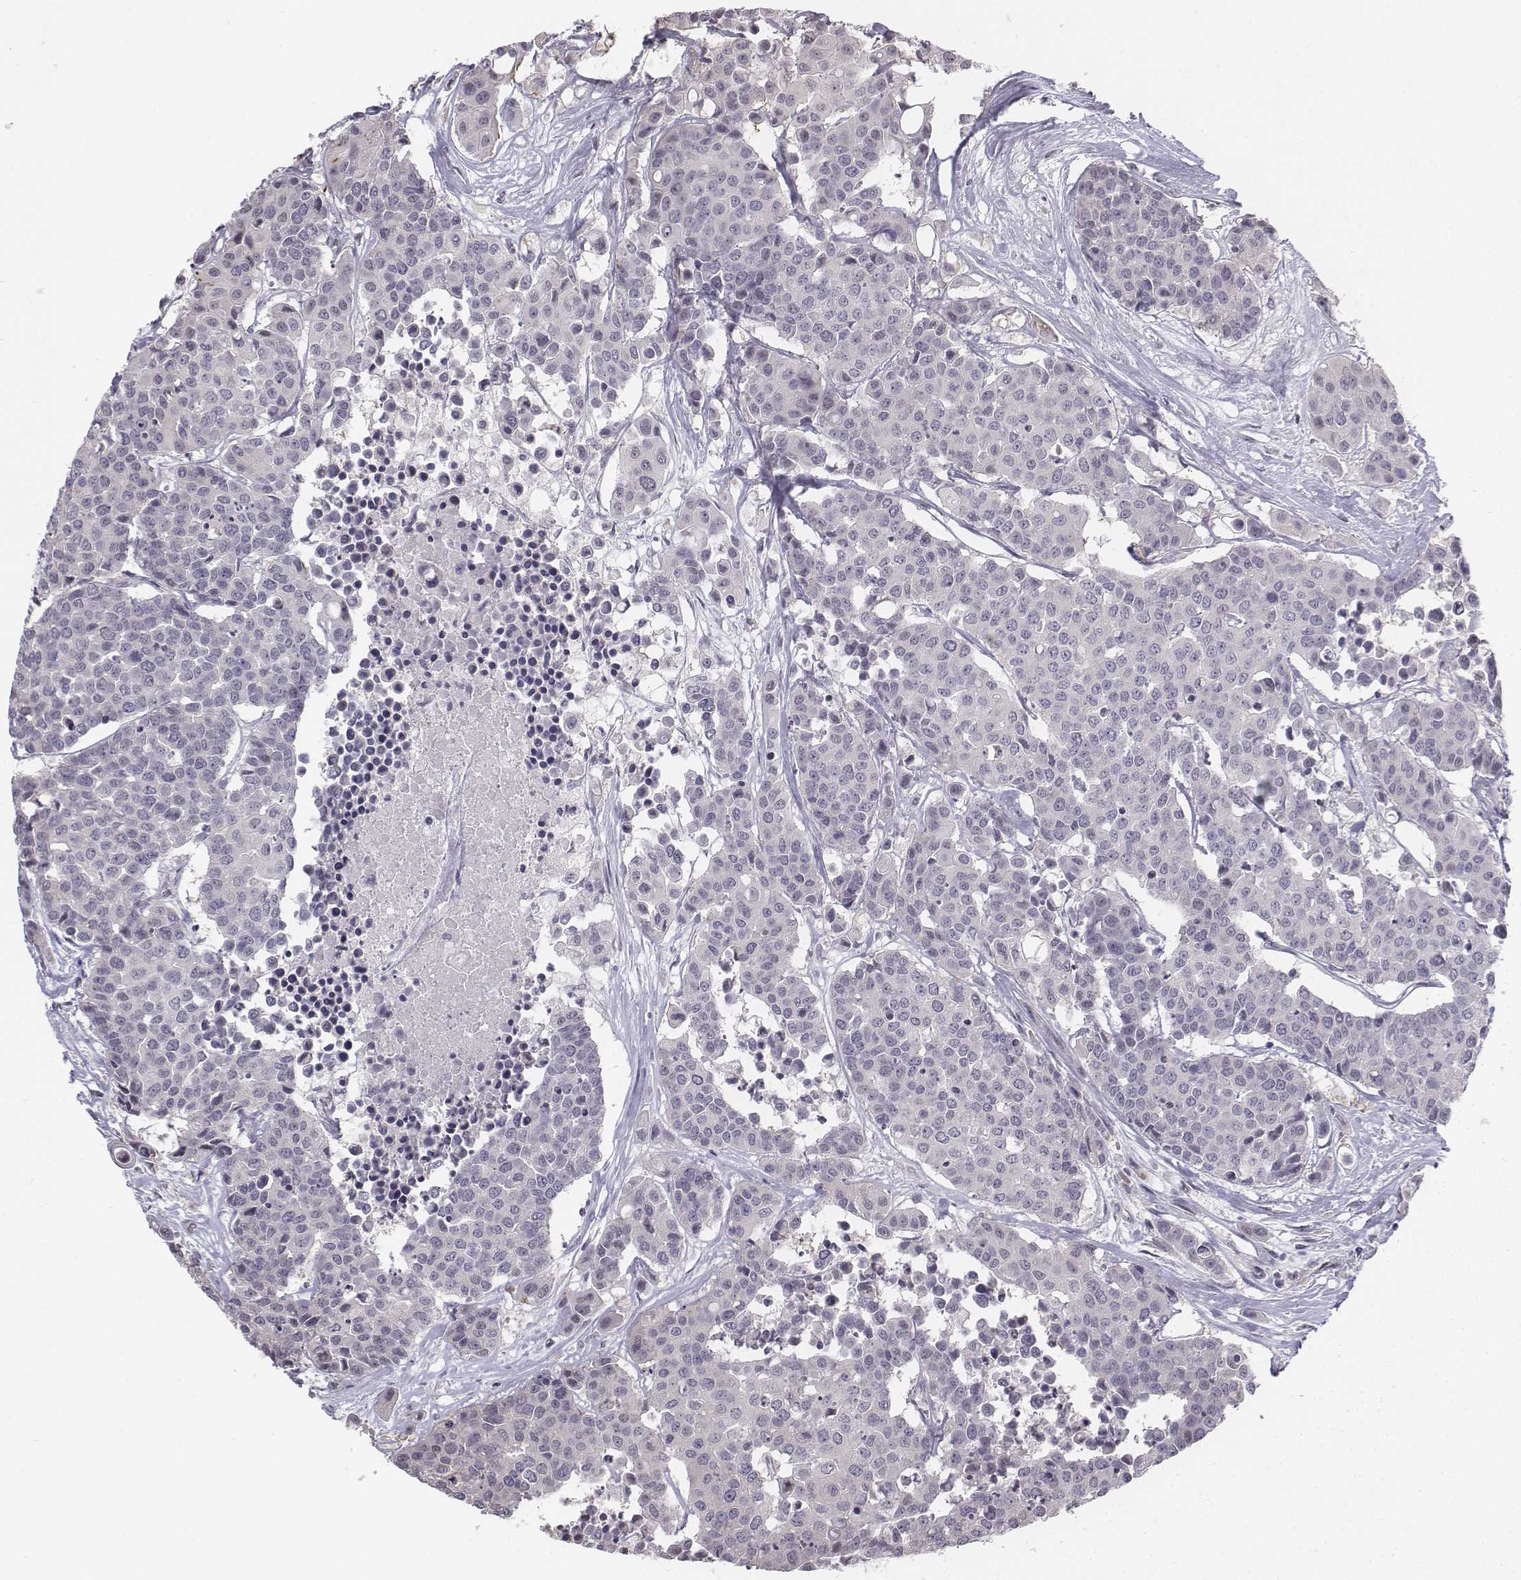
{"staining": {"intensity": "negative", "quantity": "none", "location": "none"}, "tissue": "carcinoid", "cell_type": "Tumor cells", "image_type": "cancer", "snomed": [{"axis": "morphology", "description": "Carcinoid, malignant, NOS"}, {"axis": "topography", "description": "Colon"}], "caption": "This is an IHC histopathology image of human carcinoid (malignant). There is no positivity in tumor cells.", "gene": "PENK", "patient": {"sex": "male", "age": 81}}